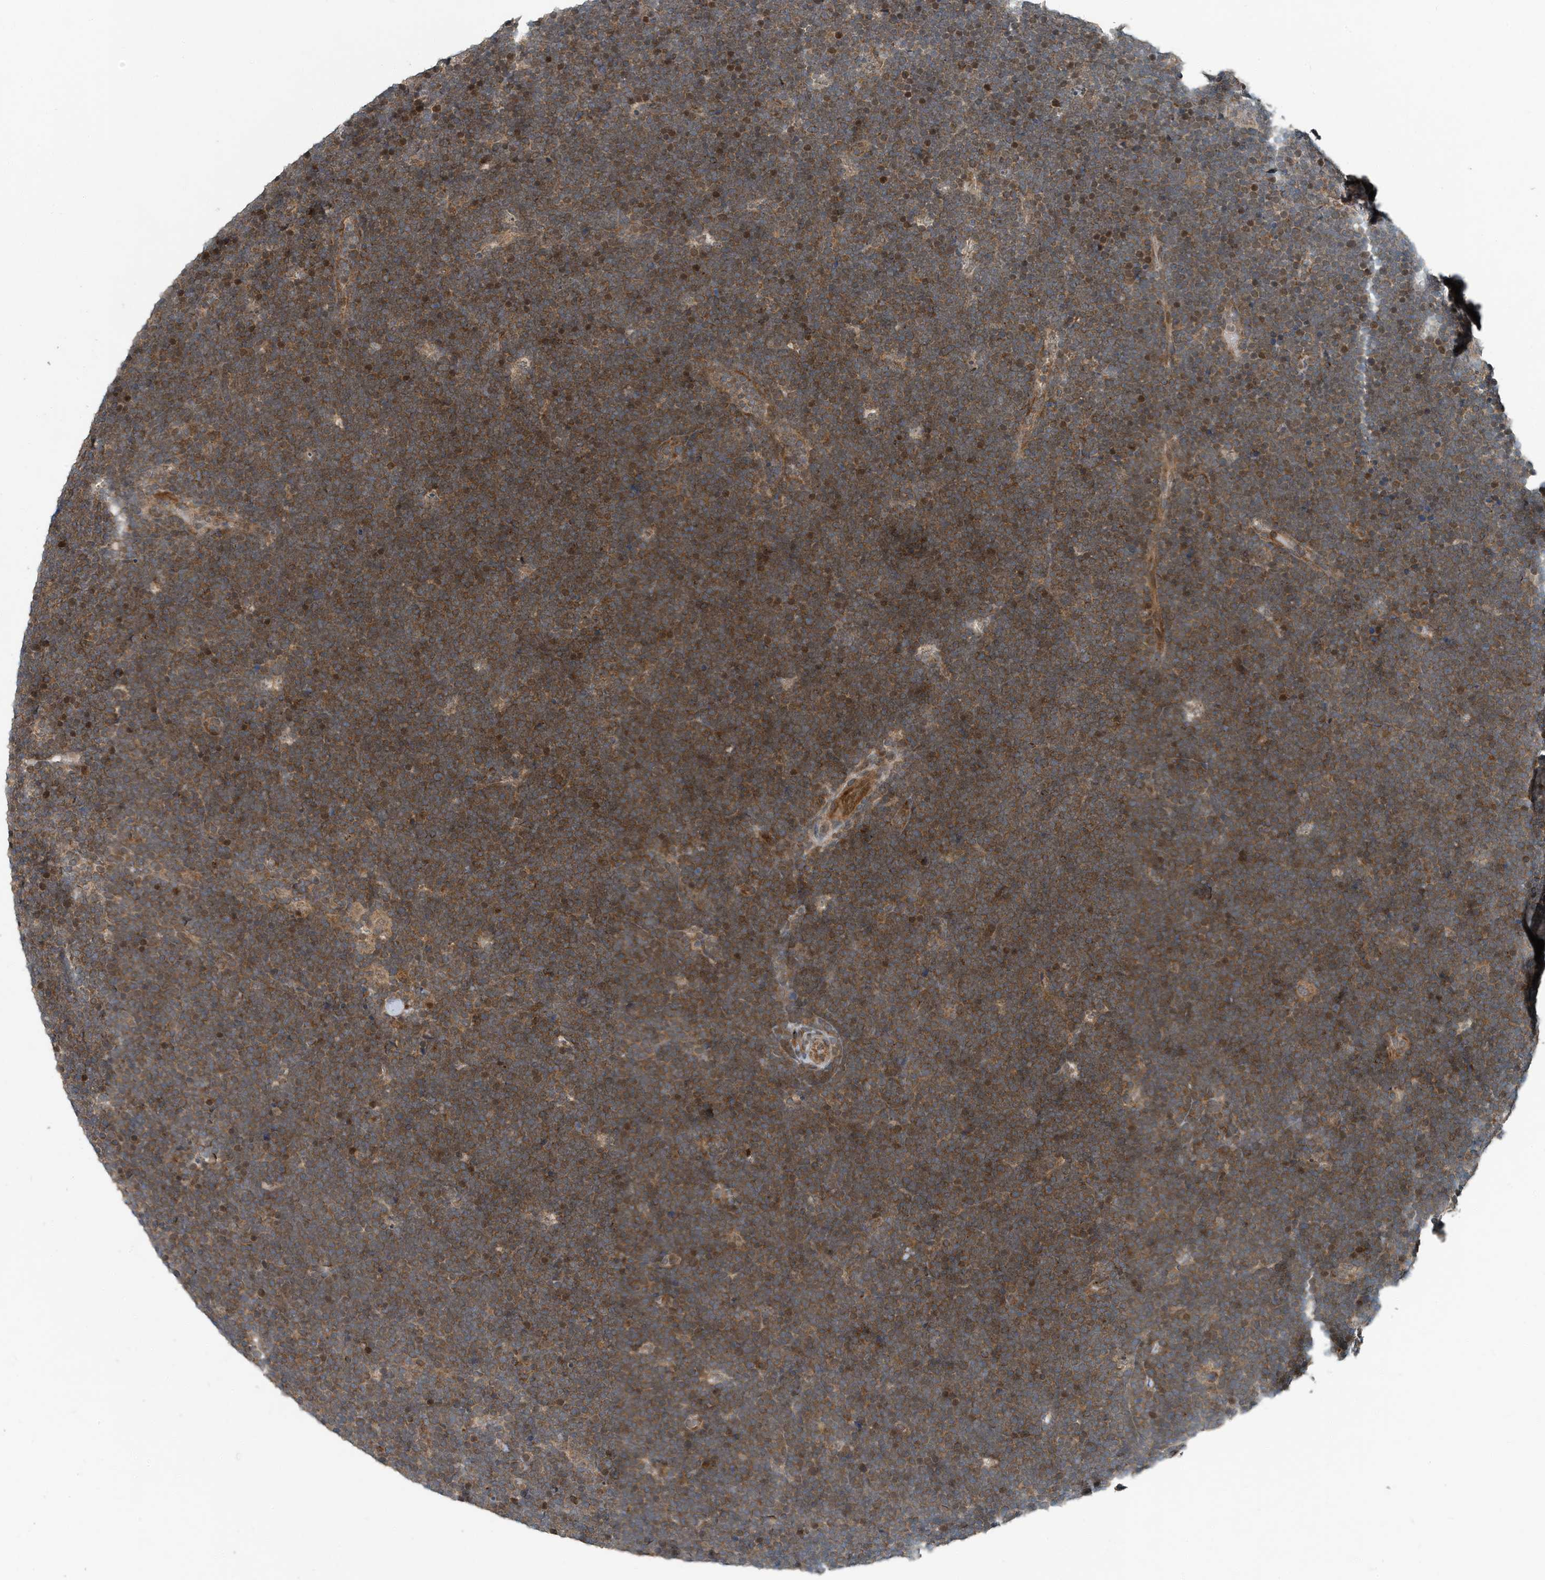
{"staining": {"intensity": "moderate", "quantity": ">75%", "location": "cytoplasmic/membranous"}, "tissue": "lymphoma", "cell_type": "Tumor cells", "image_type": "cancer", "snomed": [{"axis": "morphology", "description": "Malignant lymphoma, non-Hodgkin's type, High grade"}, {"axis": "topography", "description": "Lymph node"}], "caption": "Immunohistochemistry (IHC) staining of high-grade malignant lymphoma, non-Hodgkin's type, which displays medium levels of moderate cytoplasmic/membranous positivity in approximately >75% of tumor cells indicating moderate cytoplasmic/membranous protein positivity. The staining was performed using DAB (brown) for protein detection and nuclei were counterstained in hematoxylin (blue).", "gene": "KIF15", "patient": {"sex": "male", "age": 13}}